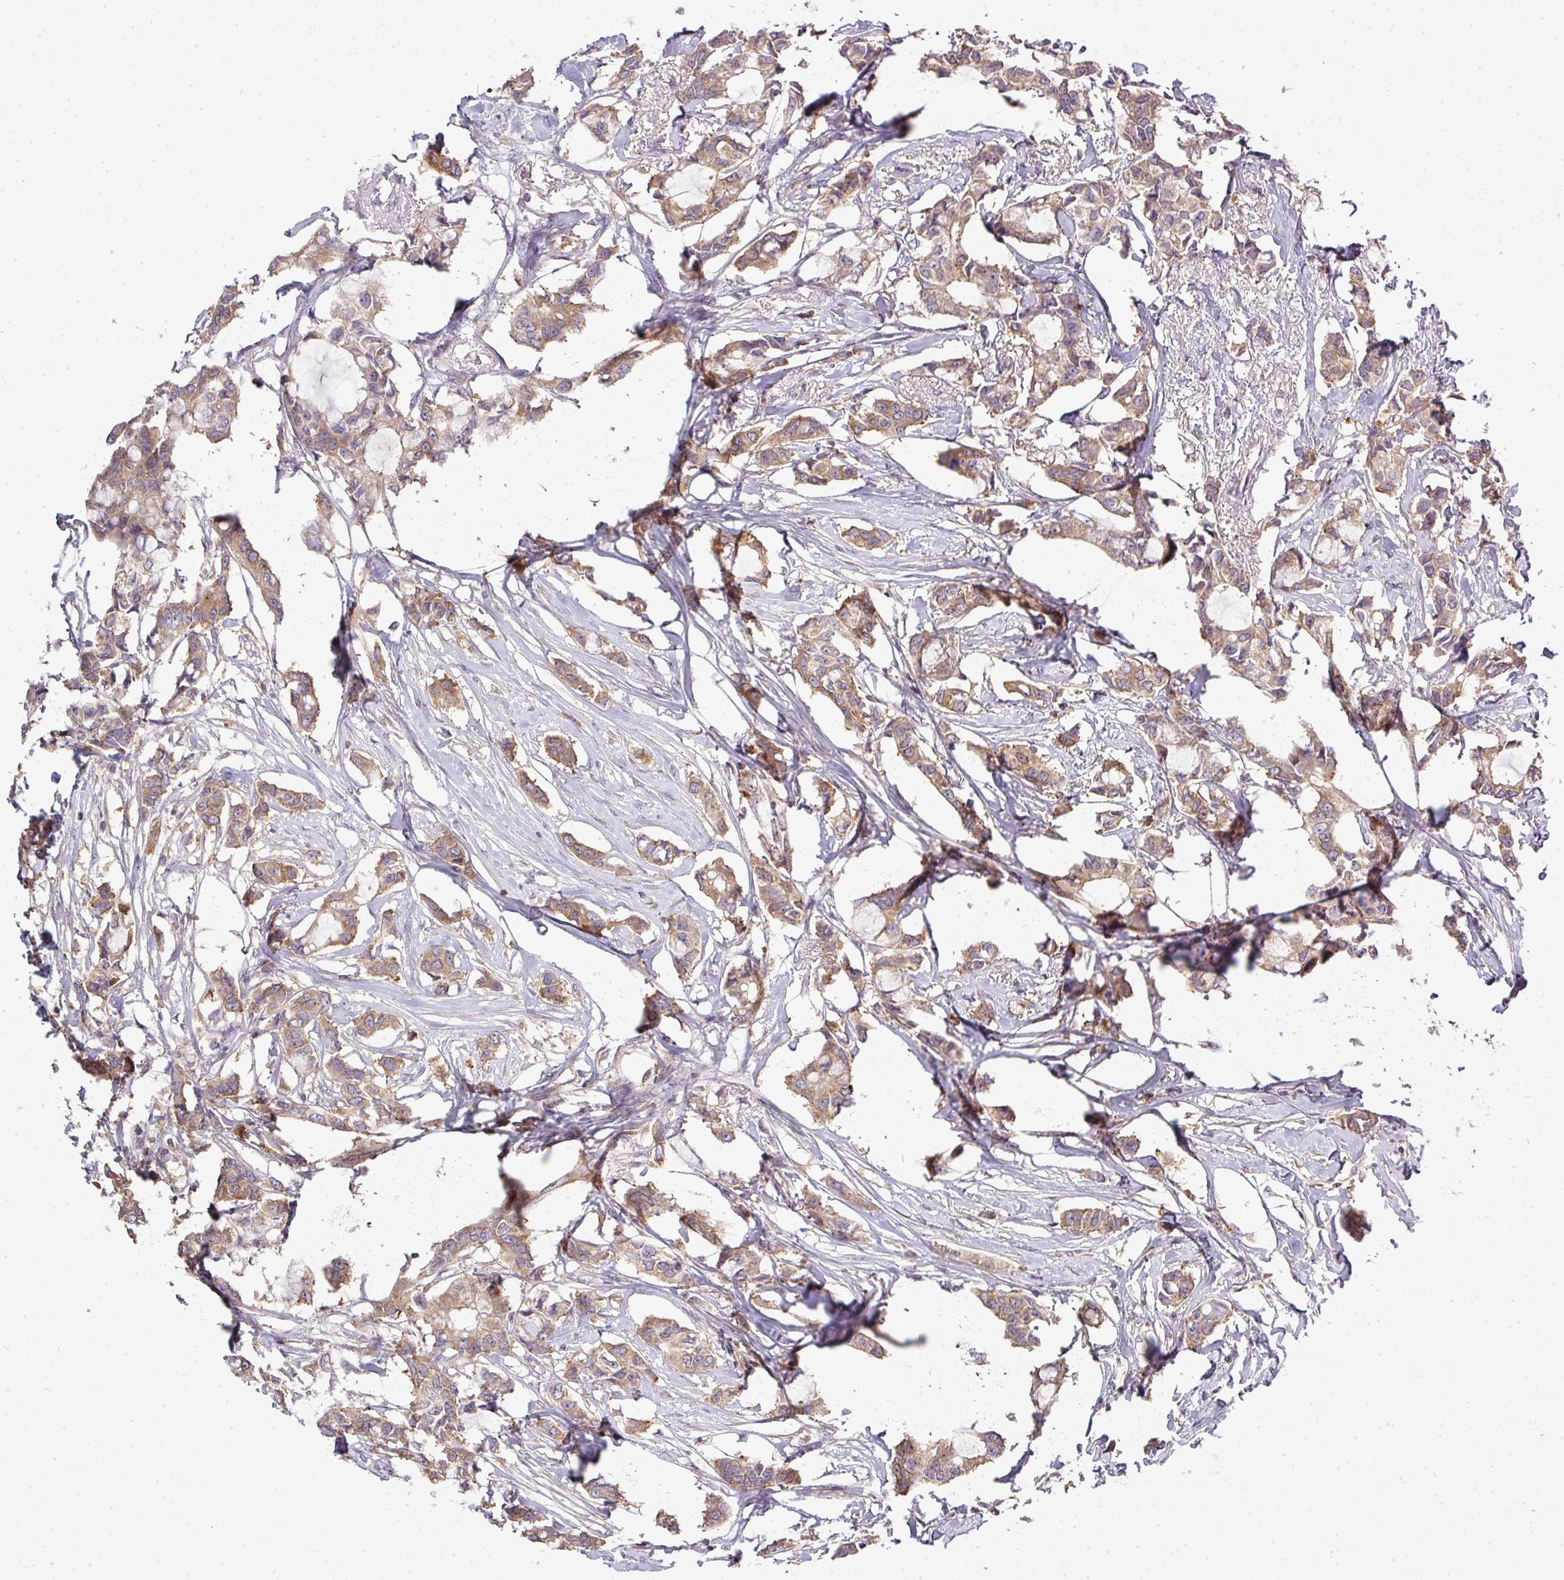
{"staining": {"intensity": "moderate", "quantity": ">75%", "location": "cytoplasmic/membranous"}, "tissue": "breast cancer", "cell_type": "Tumor cells", "image_type": "cancer", "snomed": [{"axis": "morphology", "description": "Duct carcinoma"}, {"axis": "topography", "description": "Breast"}], "caption": "Immunohistochemistry (IHC) of human breast invasive ductal carcinoma demonstrates medium levels of moderate cytoplasmic/membranous staining in about >75% of tumor cells.", "gene": "STAT5A", "patient": {"sex": "female", "age": 73}}